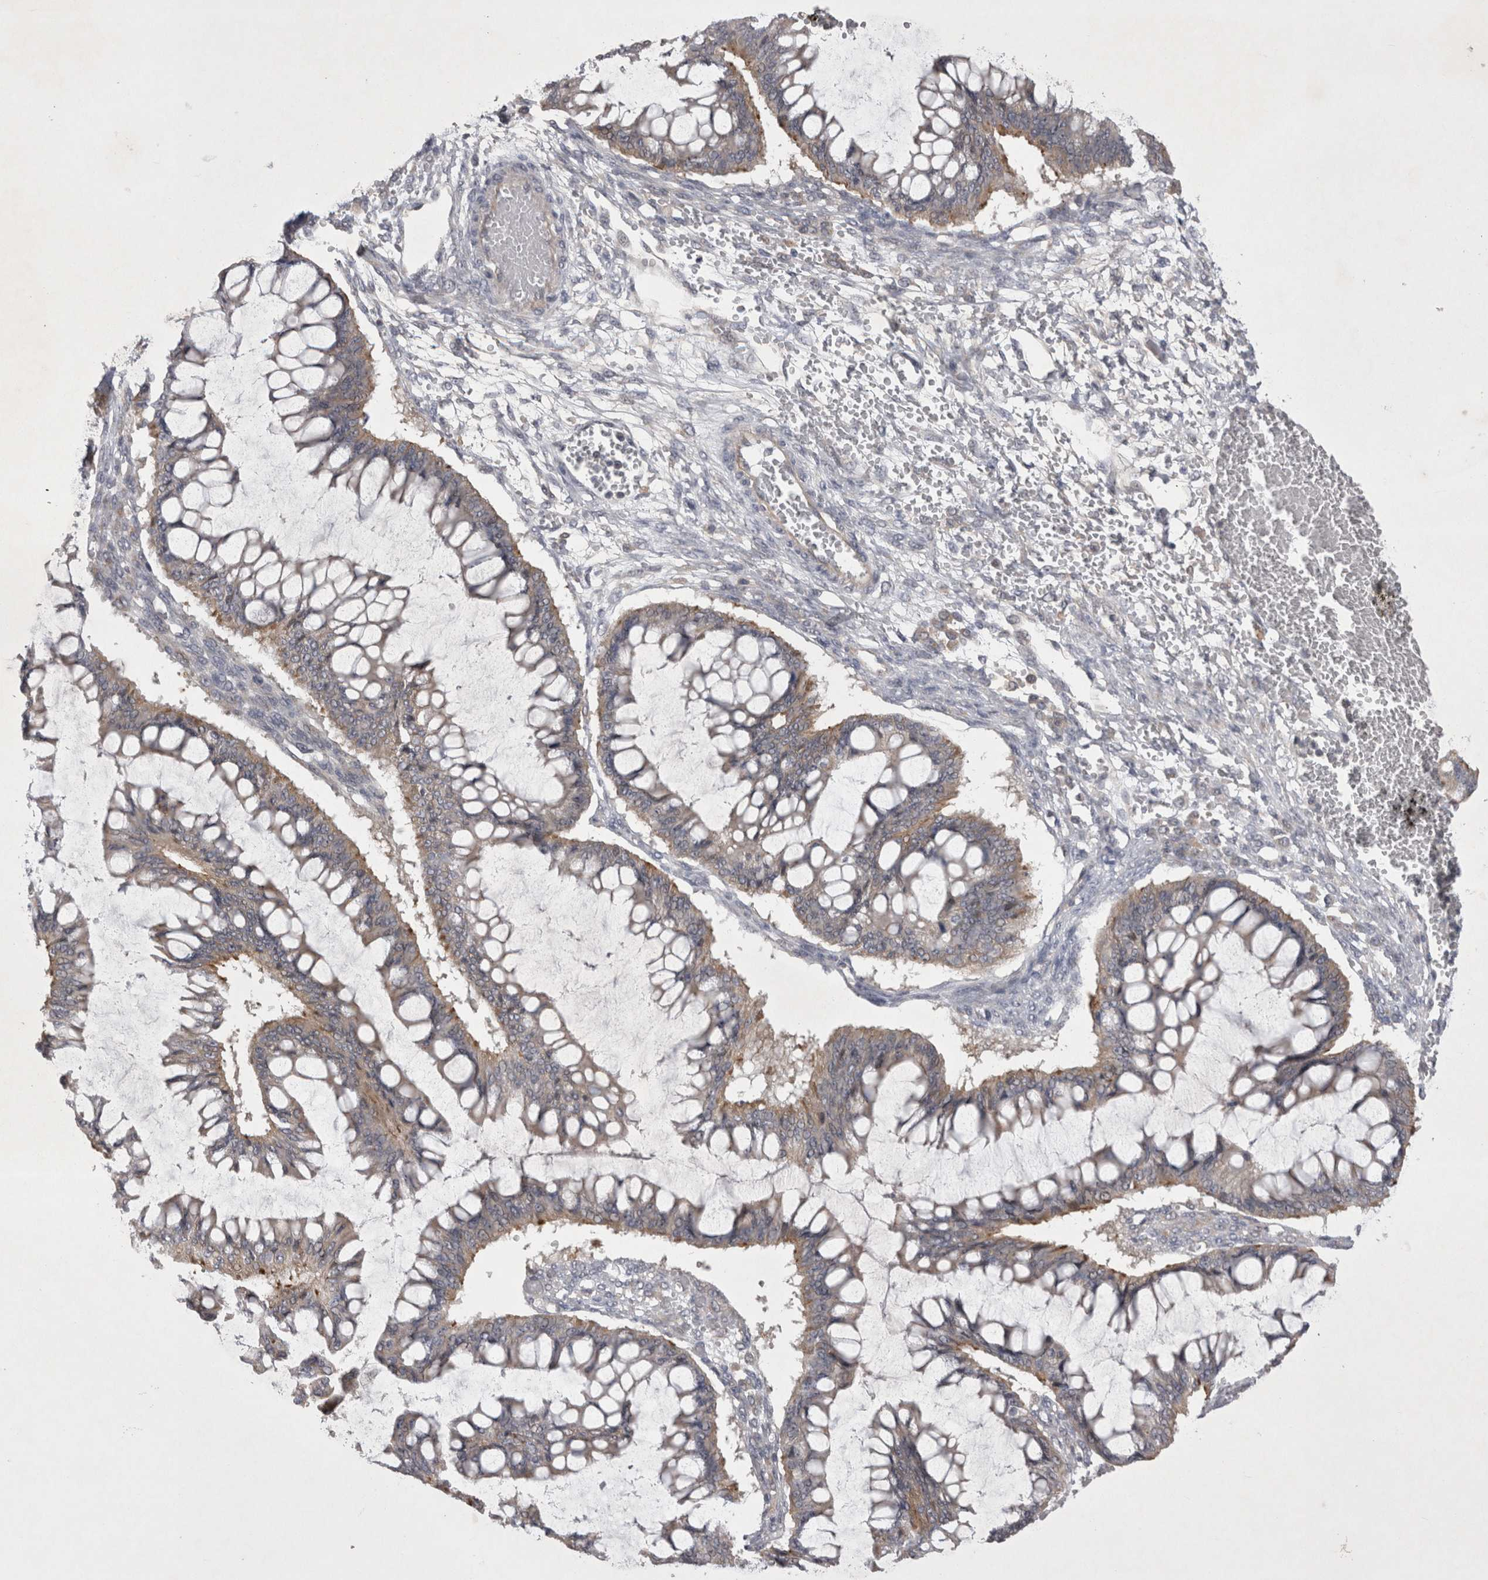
{"staining": {"intensity": "weak", "quantity": "25%-75%", "location": "cytoplasmic/membranous"}, "tissue": "ovarian cancer", "cell_type": "Tumor cells", "image_type": "cancer", "snomed": [{"axis": "morphology", "description": "Cystadenocarcinoma, mucinous, NOS"}, {"axis": "topography", "description": "Ovary"}], "caption": "This histopathology image reveals mucinous cystadenocarcinoma (ovarian) stained with immunohistochemistry to label a protein in brown. The cytoplasmic/membranous of tumor cells show weak positivity for the protein. Nuclei are counter-stained blue.", "gene": "CTBS", "patient": {"sex": "female", "age": 73}}